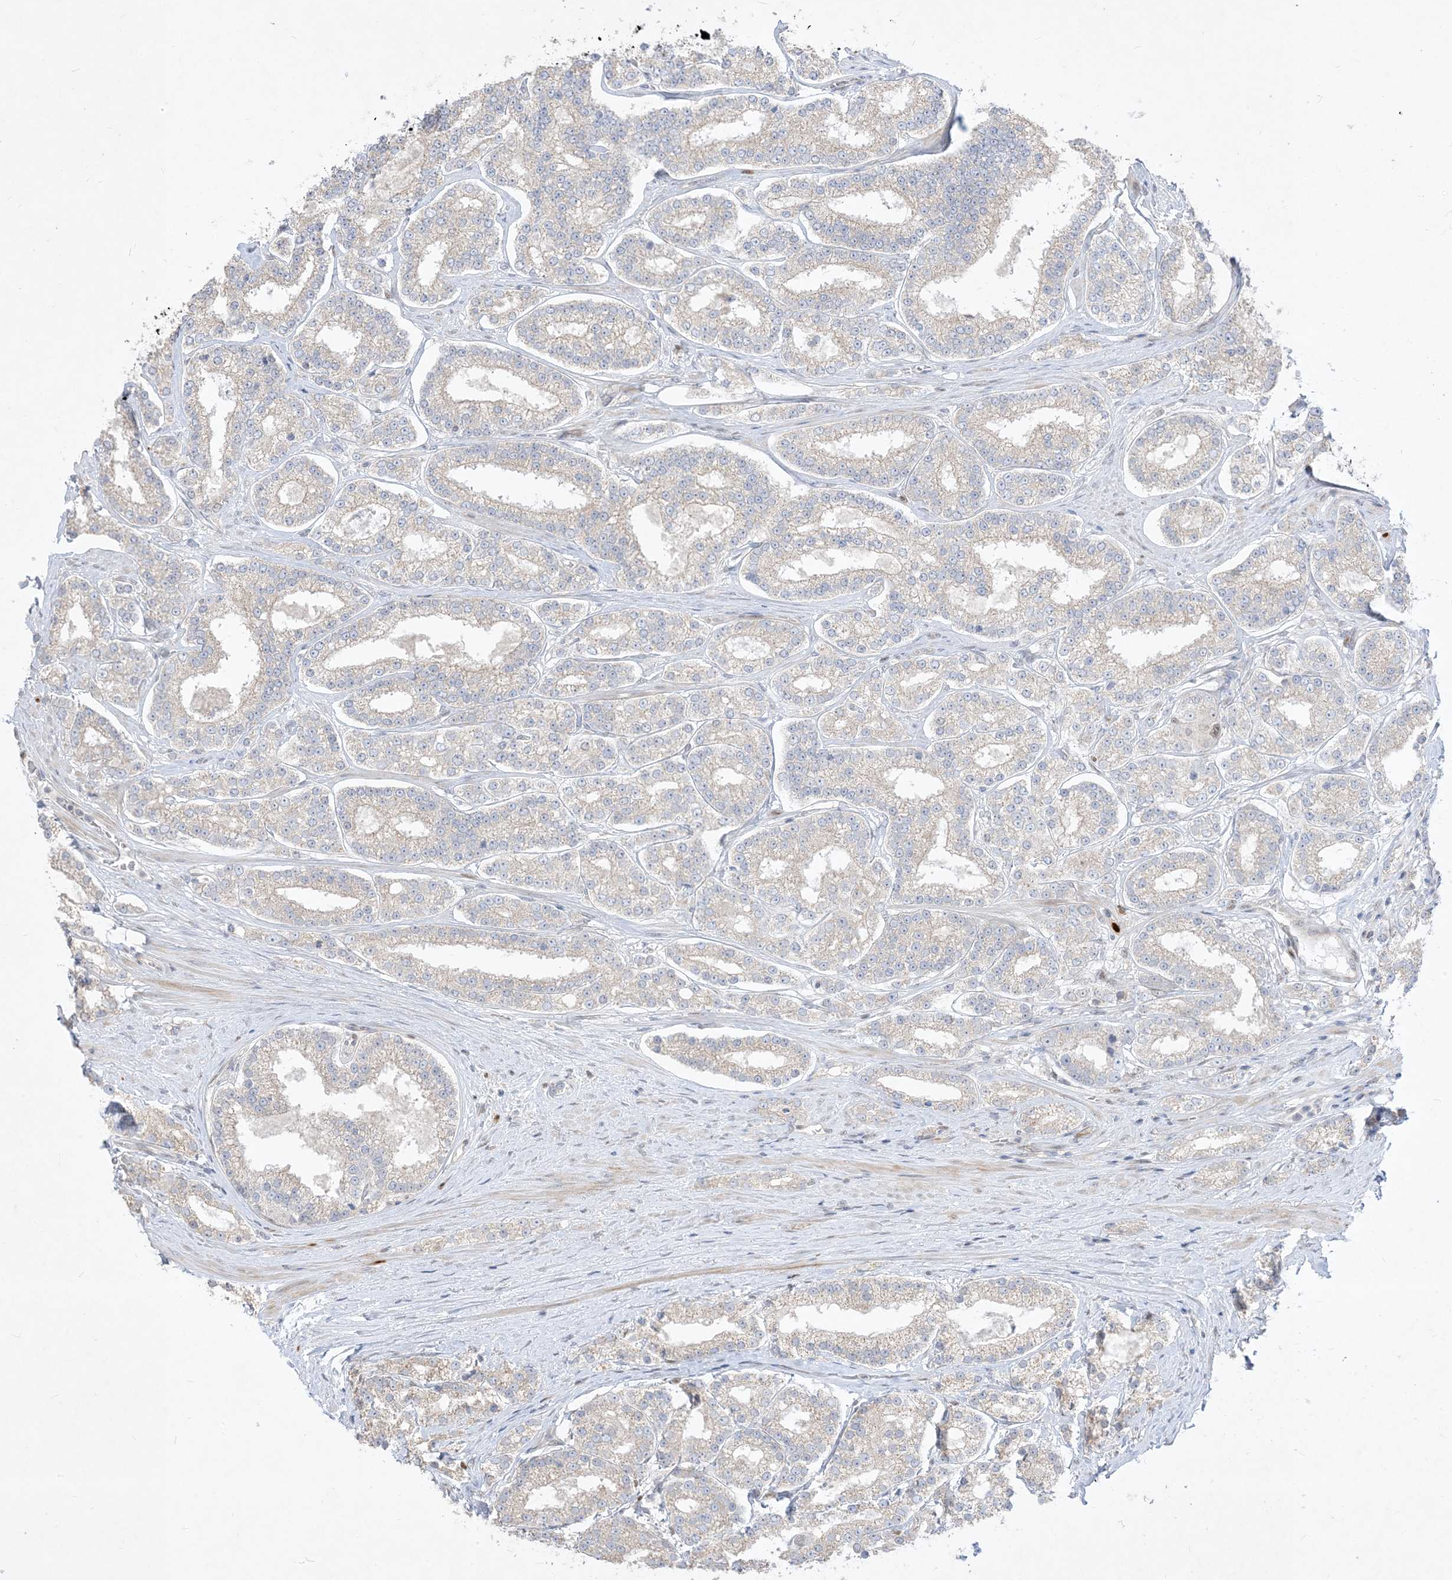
{"staining": {"intensity": "weak", "quantity": "25%-75%", "location": "cytoplasmic/membranous"}, "tissue": "prostate cancer", "cell_type": "Tumor cells", "image_type": "cancer", "snomed": [{"axis": "morphology", "description": "Normal tissue, NOS"}, {"axis": "morphology", "description": "Adenocarcinoma, High grade"}, {"axis": "topography", "description": "Prostate"}], "caption": "Protein analysis of prostate cancer (adenocarcinoma (high-grade)) tissue reveals weak cytoplasmic/membranous positivity in about 25%-75% of tumor cells. (Brightfield microscopy of DAB IHC at high magnification).", "gene": "BHLHE40", "patient": {"sex": "male", "age": 83}}